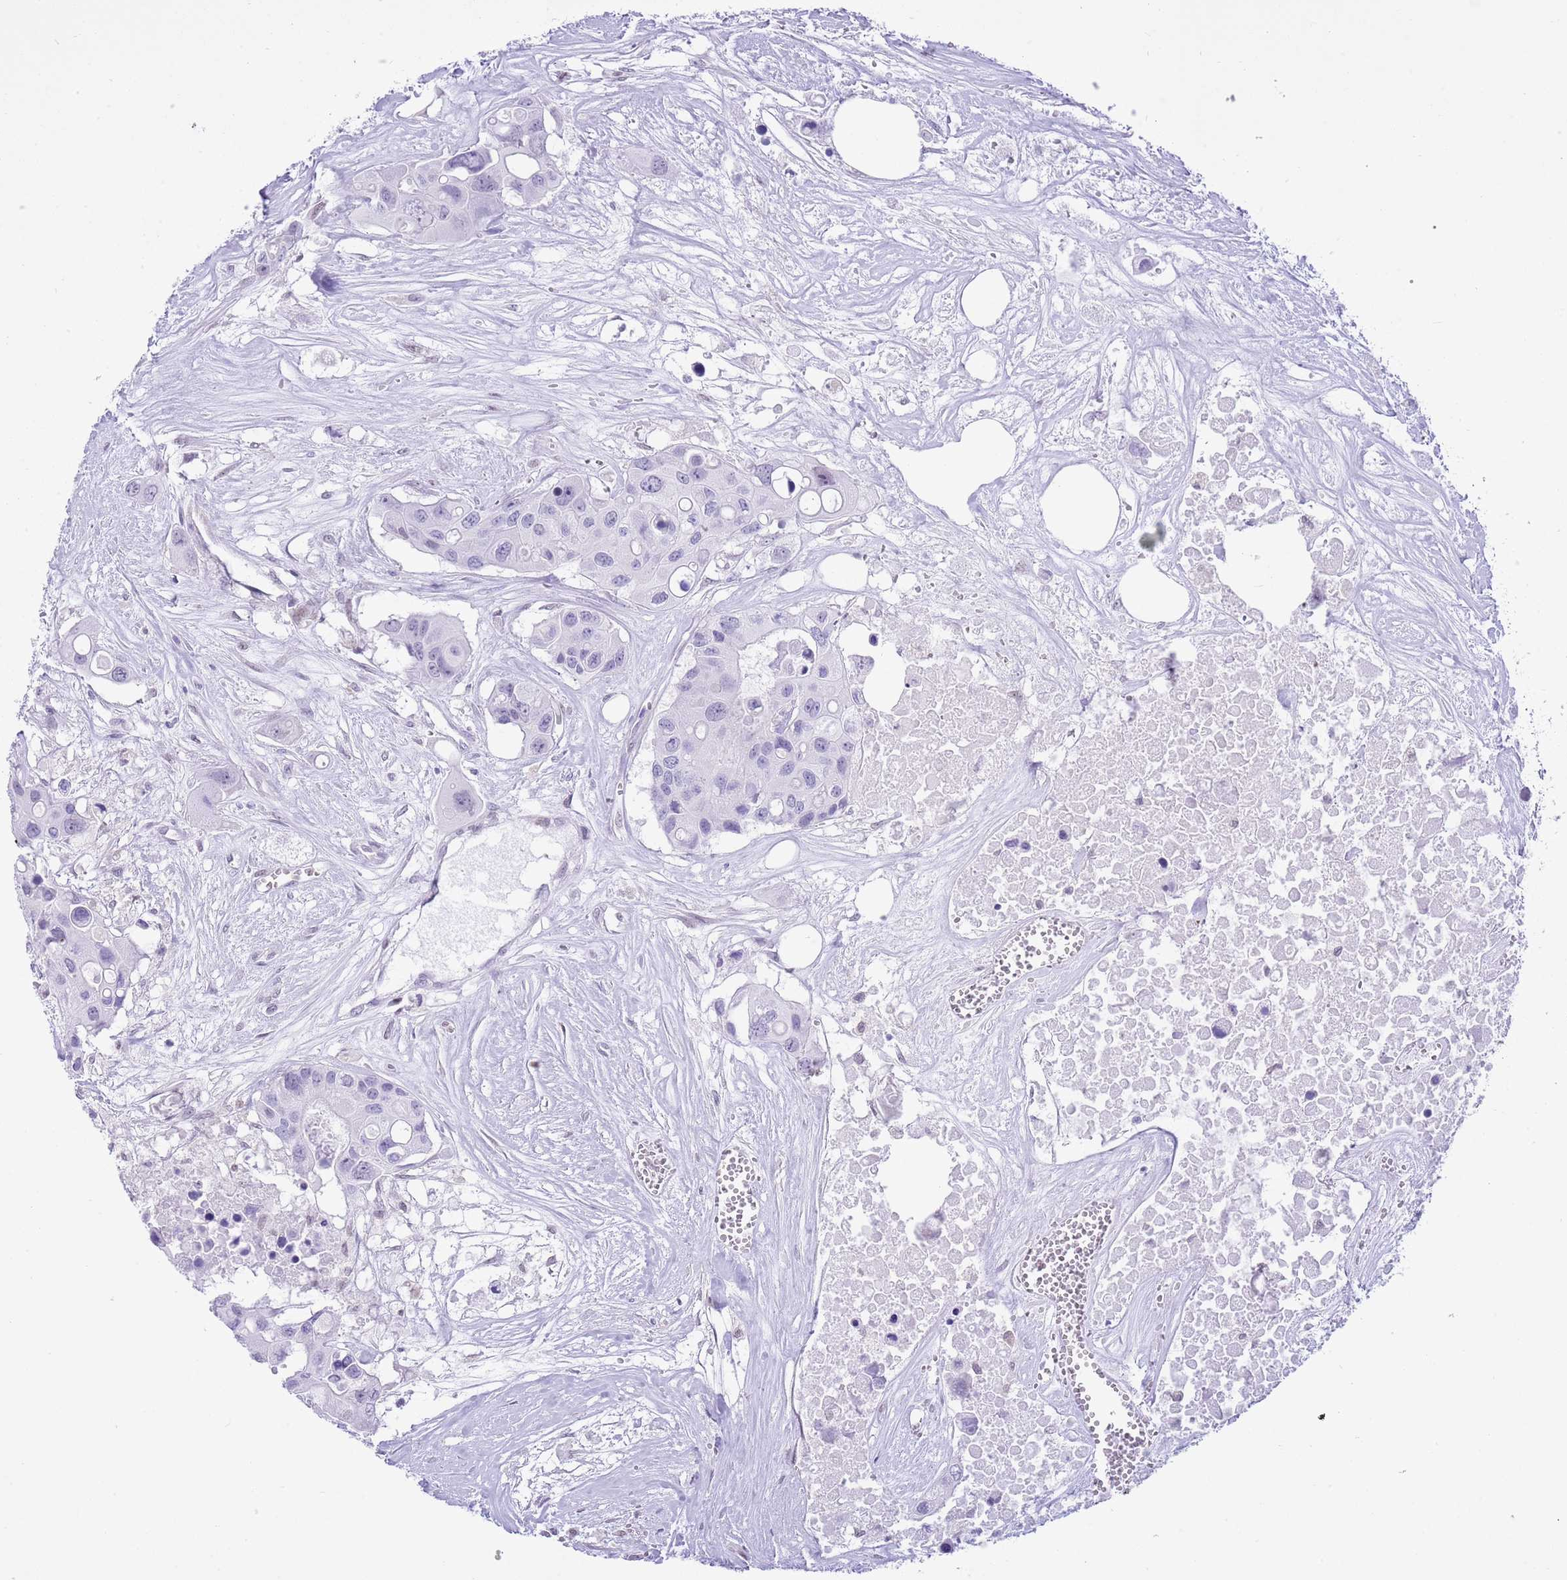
{"staining": {"intensity": "negative", "quantity": "none", "location": "none"}, "tissue": "colorectal cancer", "cell_type": "Tumor cells", "image_type": "cancer", "snomed": [{"axis": "morphology", "description": "Adenocarcinoma, NOS"}, {"axis": "topography", "description": "Colon"}], "caption": "IHC histopathology image of human adenocarcinoma (colorectal) stained for a protein (brown), which exhibits no positivity in tumor cells.", "gene": "PPP1R17", "patient": {"sex": "male", "age": 77}}